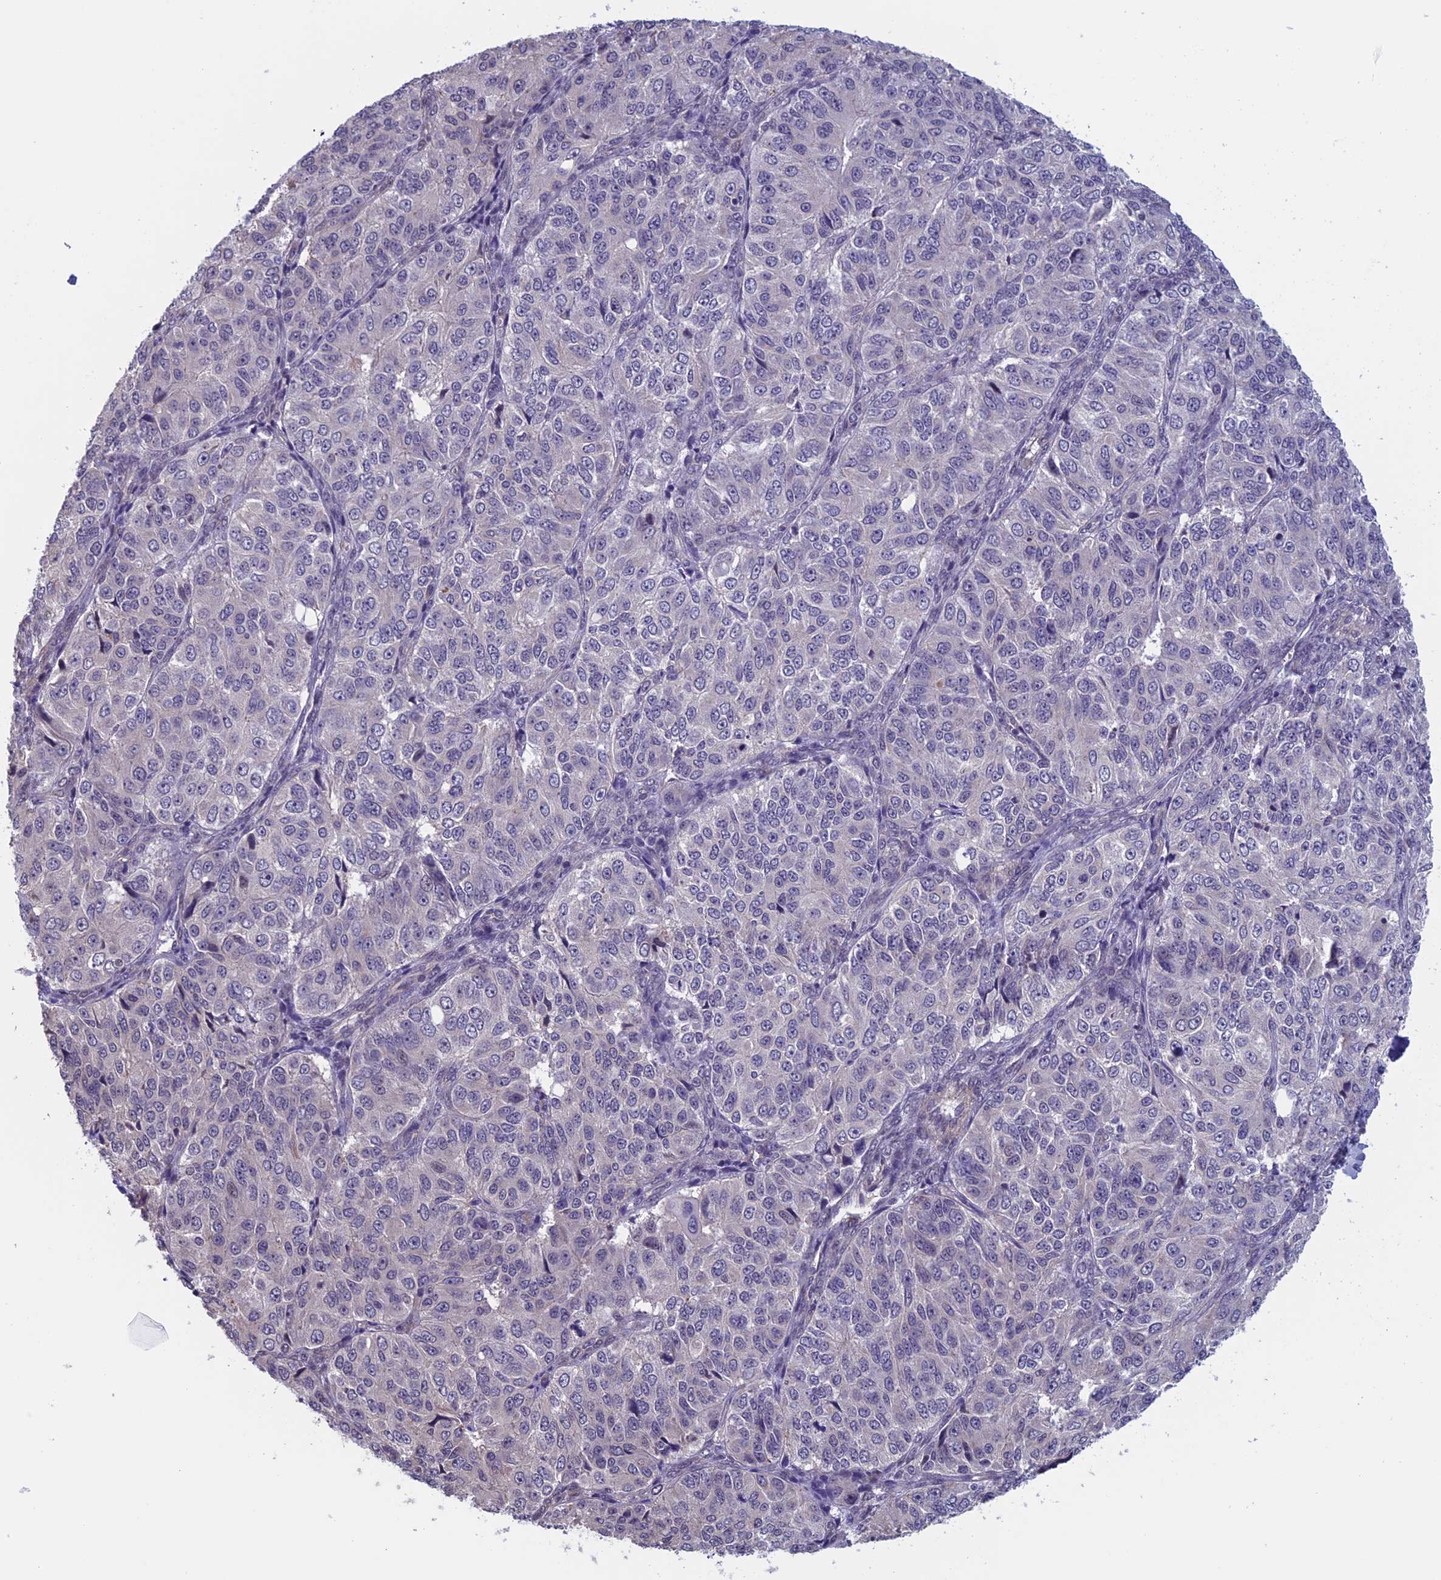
{"staining": {"intensity": "negative", "quantity": "none", "location": "none"}, "tissue": "ovarian cancer", "cell_type": "Tumor cells", "image_type": "cancer", "snomed": [{"axis": "morphology", "description": "Carcinoma, endometroid"}, {"axis": "topography", "description": "Ovary"}], "caption": "The image displays no significant expression in tumor cells of ovarian endometroid carcinoma. (DAB immunohistochemistry, high magnification).", "gene": "SLC1A6", "patient": {"sex": "female", "age": 51}}